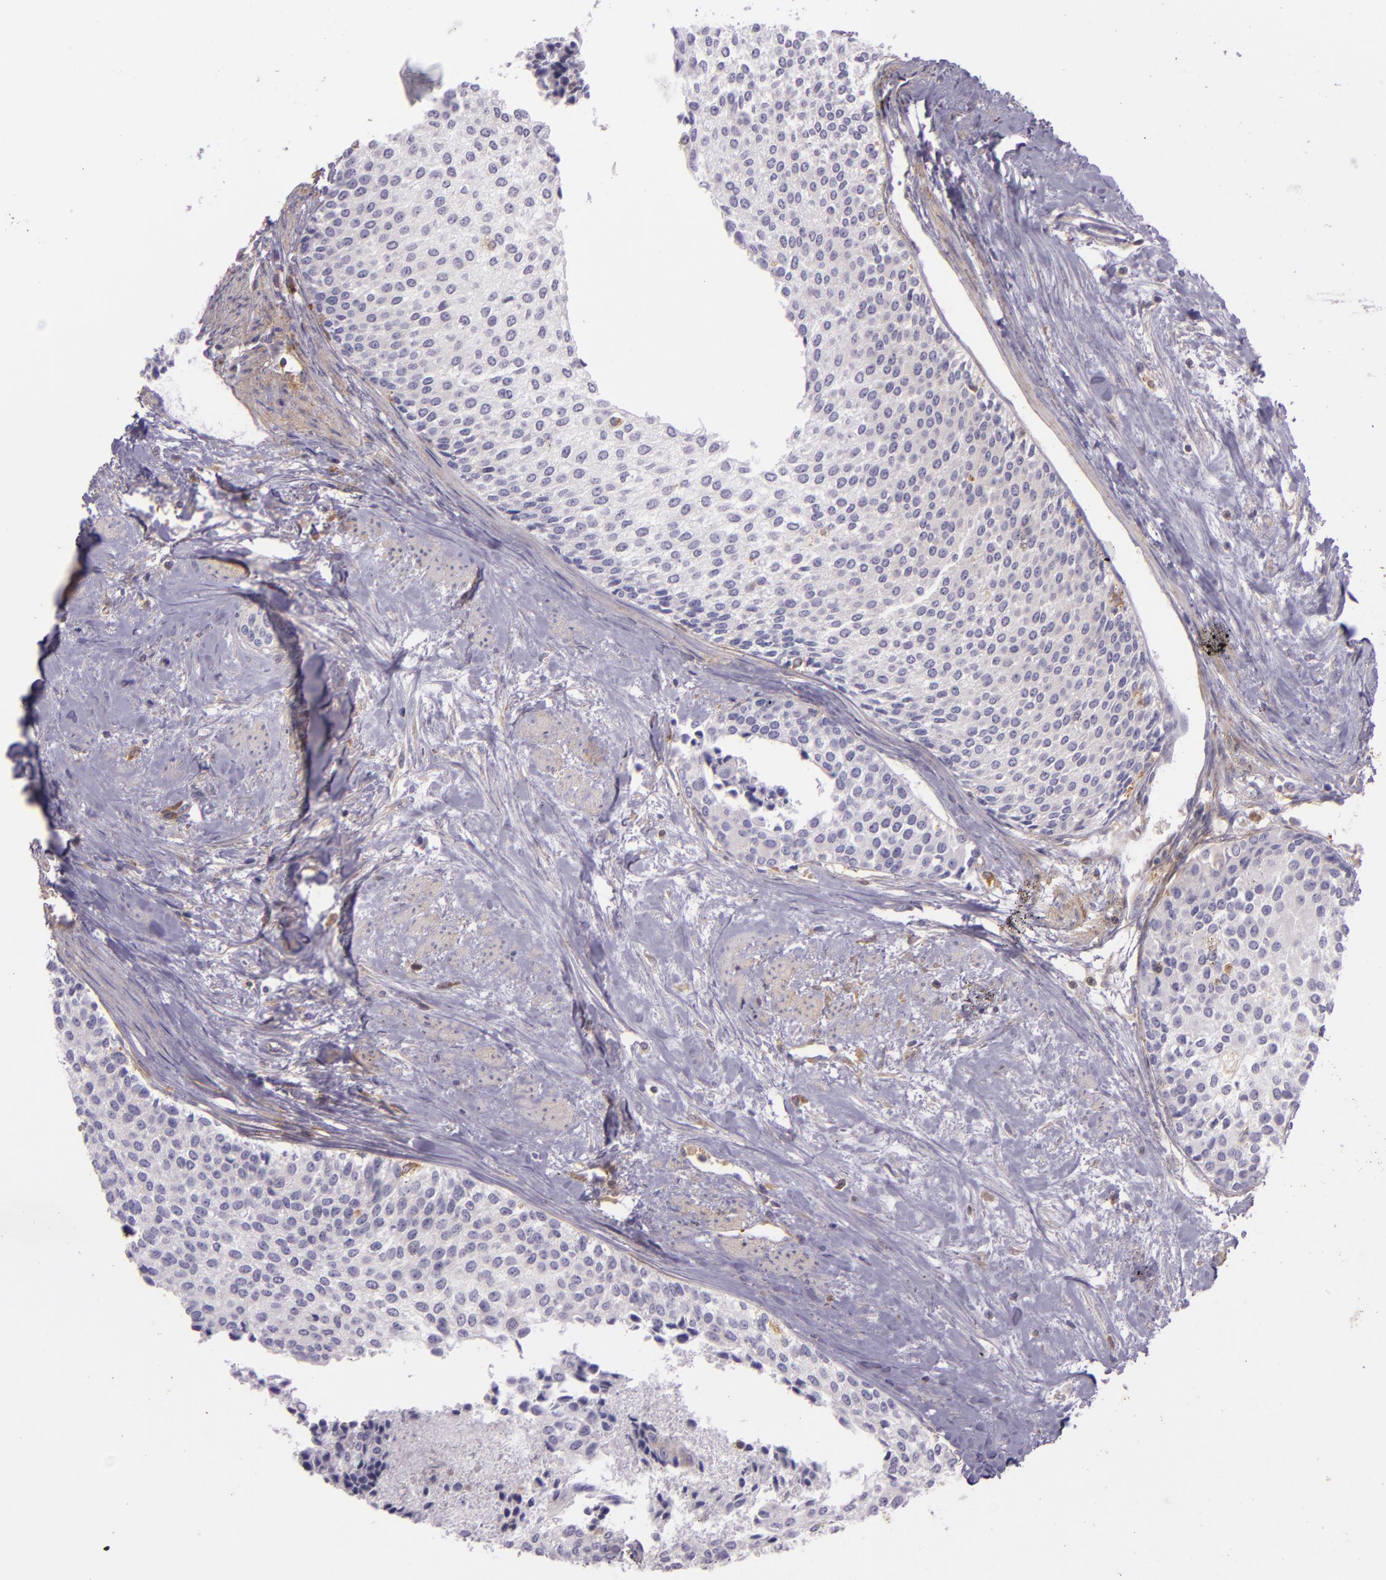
{"staining": {"intensity": "weak", "quantity": "<25%", "location": "cytoplasmic/membranous"}, "tissue": "urothelial cancer", "cell_type": "Tumor cells", "image_type": "cancer", "snomed": [{"axis": "morphology", "description": "Urothelial carcinoma, Low grade"}, {"axis": "topography", "description": "Urinary bladder"}], "caption": "Urothelial cancer was stained to show a protein in brown. There is no significant positivity in tumor cells.", "gene": "TLN1", "patient": {"sex": "female", "age": 73}}